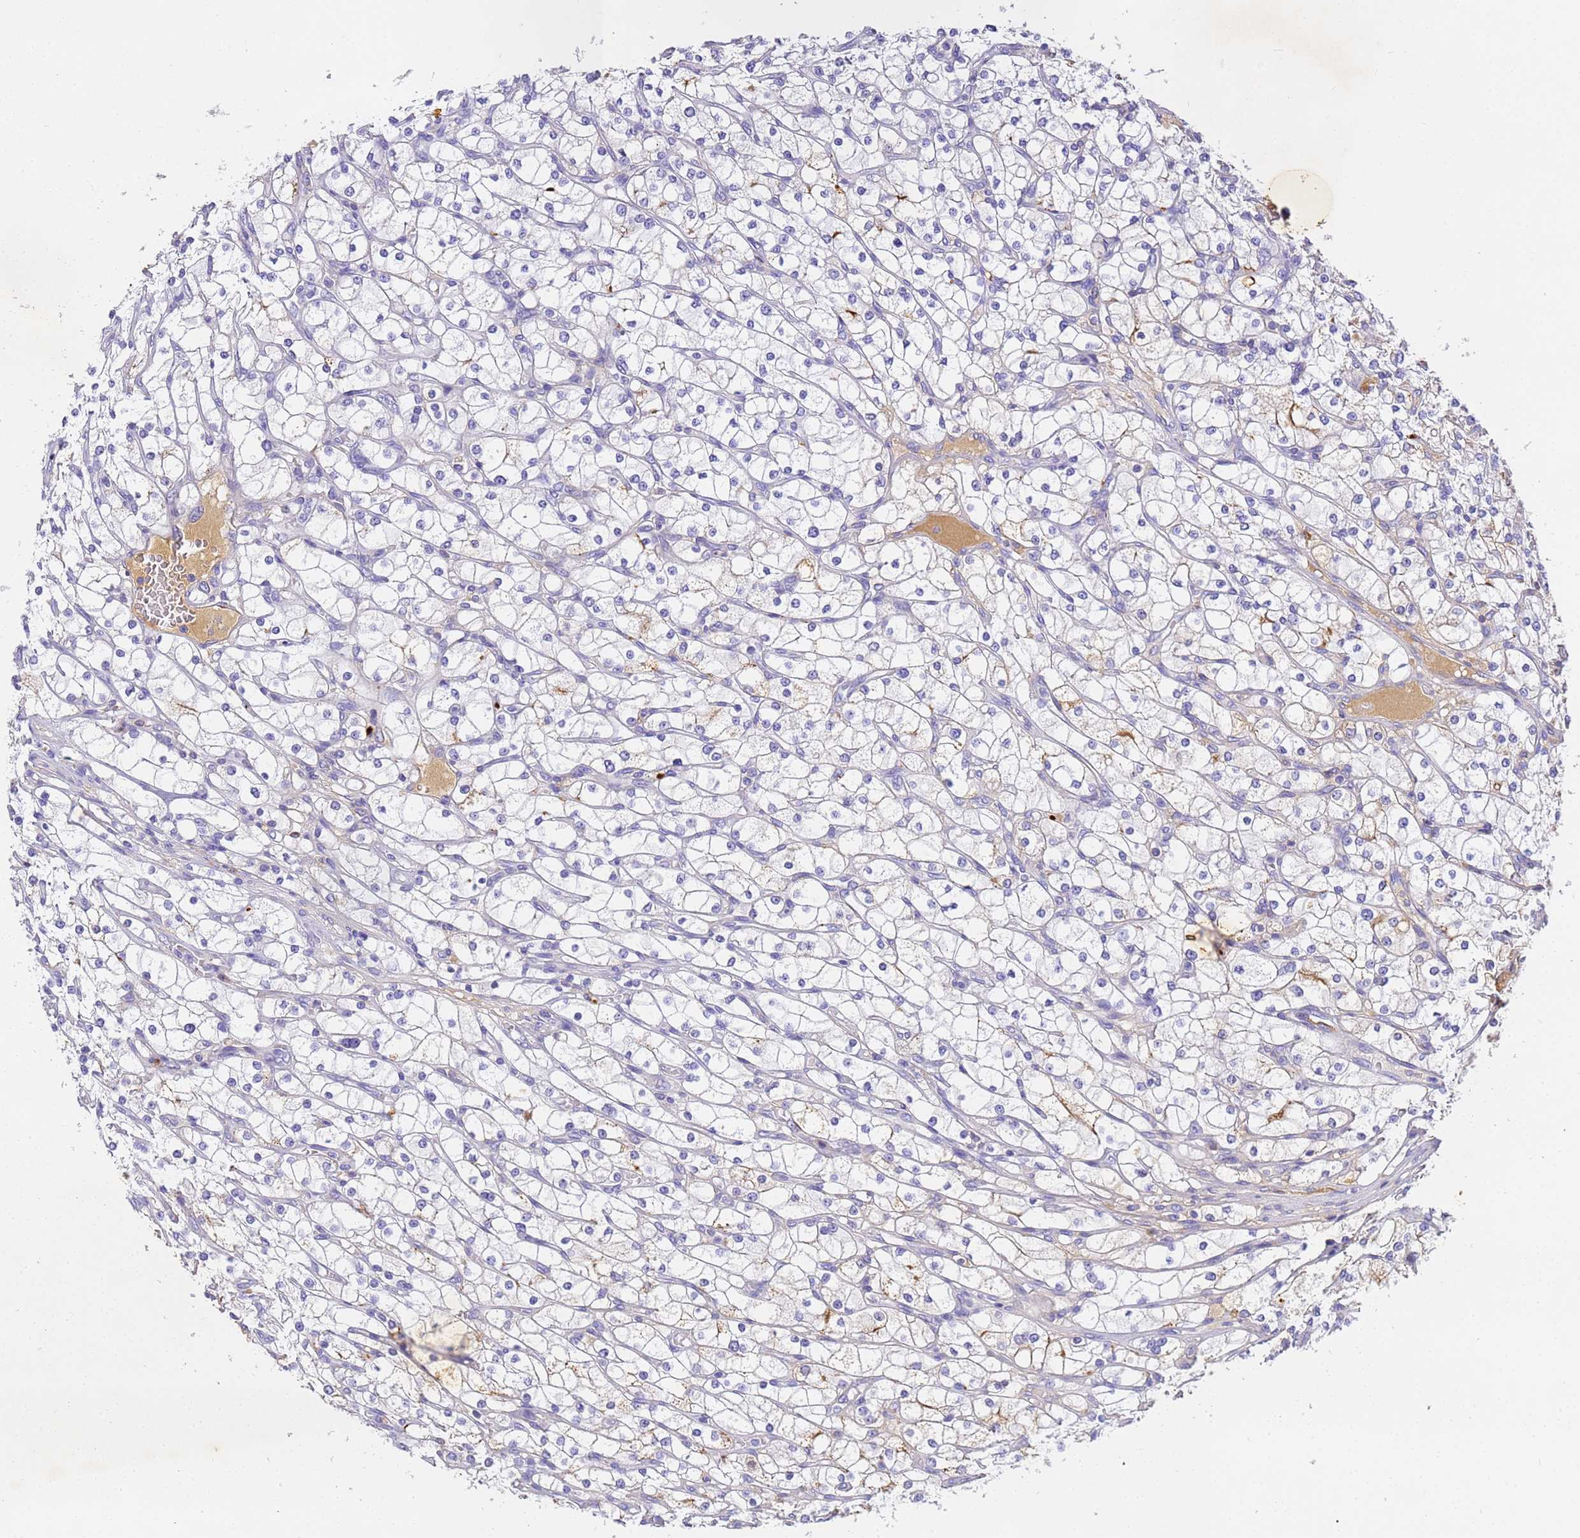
{"staining": {"intensity": "moderate", "quantity": "<25%", "location": "cytoplasmic/membranous"}, "tissue": "renal cancer", "cell_type": "Tumor cells", "image_type": "cancer", "snomed": [{"axis": "morphology", "description": "Adenocarcinoma, NOS"}, {"axis": "topography", "description": "Kidney"}], "caption": "Moderate cytoplasmic/membranous expression for a protein is appreciated in approximately <25% of tumor cells of renal cancer using immunohistochemistry.", "gene": "CFHR2", "patient": {"sex": "male", "age": 80}}